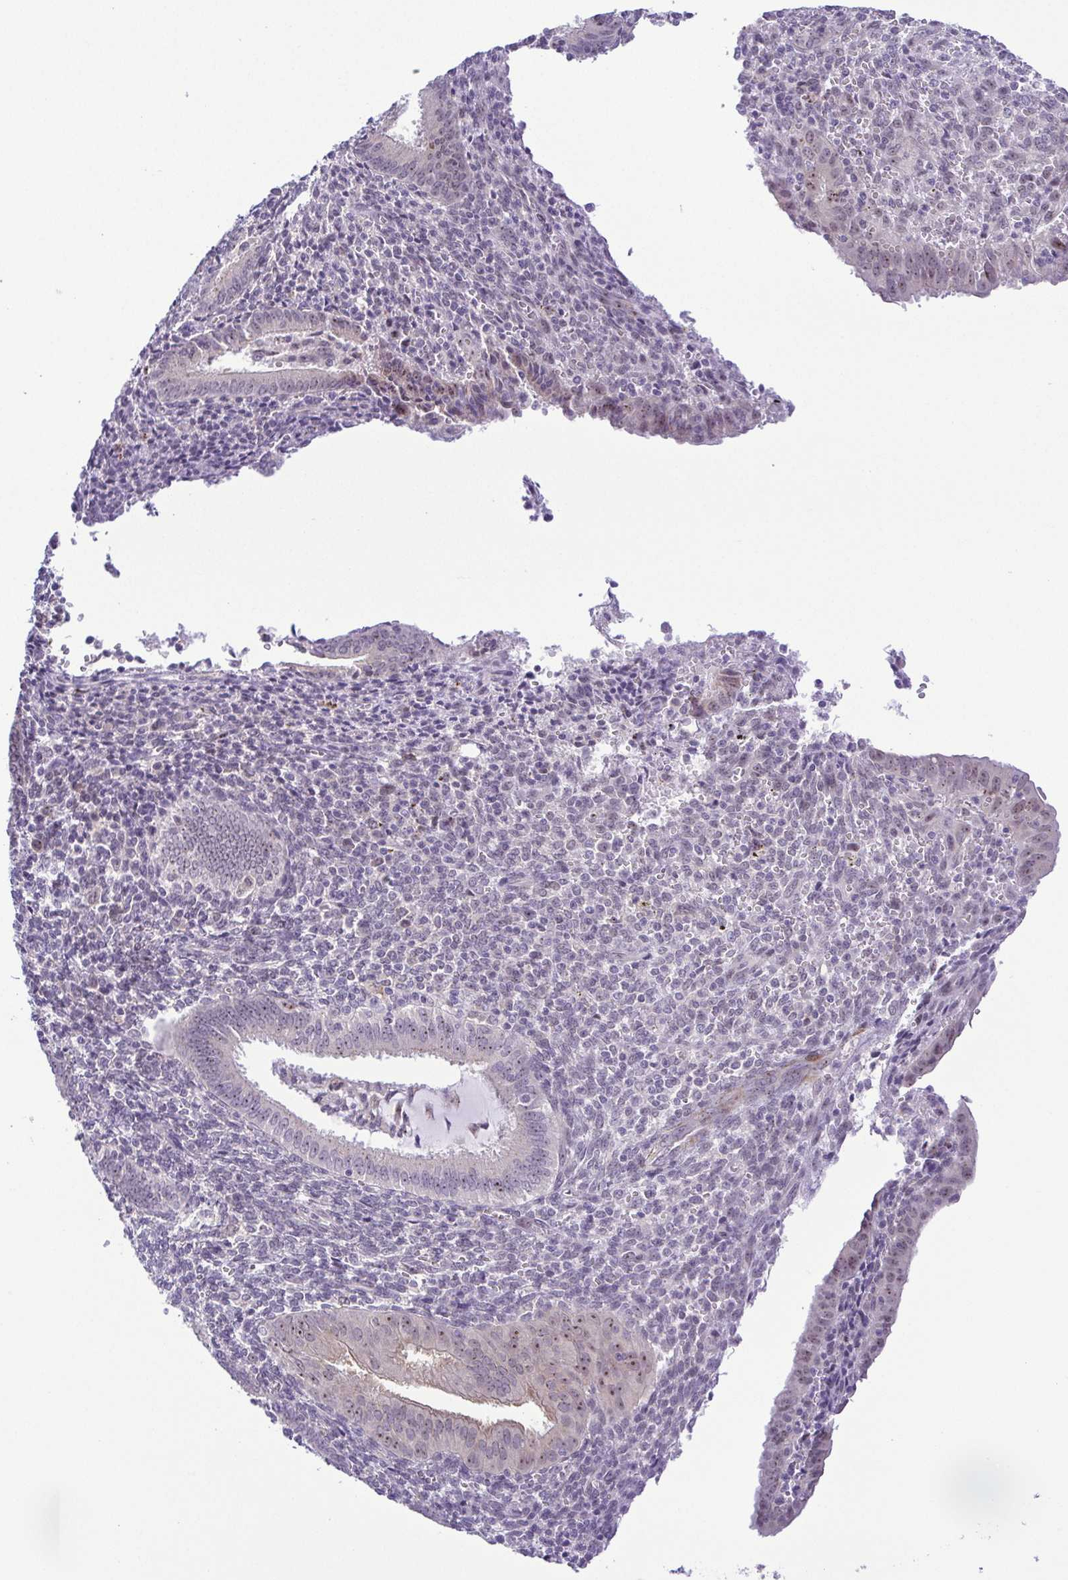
{"staining": {"intensity": "negative", "quantity": "none", "location": "none"}, "tissue": "endometrium", "cell_type": "Cells in endometrial stroma", "image_type": "normal", "snomed": [{"axis": "morphology", "description": "Normal tissue, NOS"}, {"axis": "topography", "description": "Endometrium"}], "caption": "The micrograph displays no staining of cells in endometrial stroma in unremarkable endometrium. Nuclei are stained in blue.", "gene": "RSL24D1", "patient": {"sex": "female", "age": 41}}